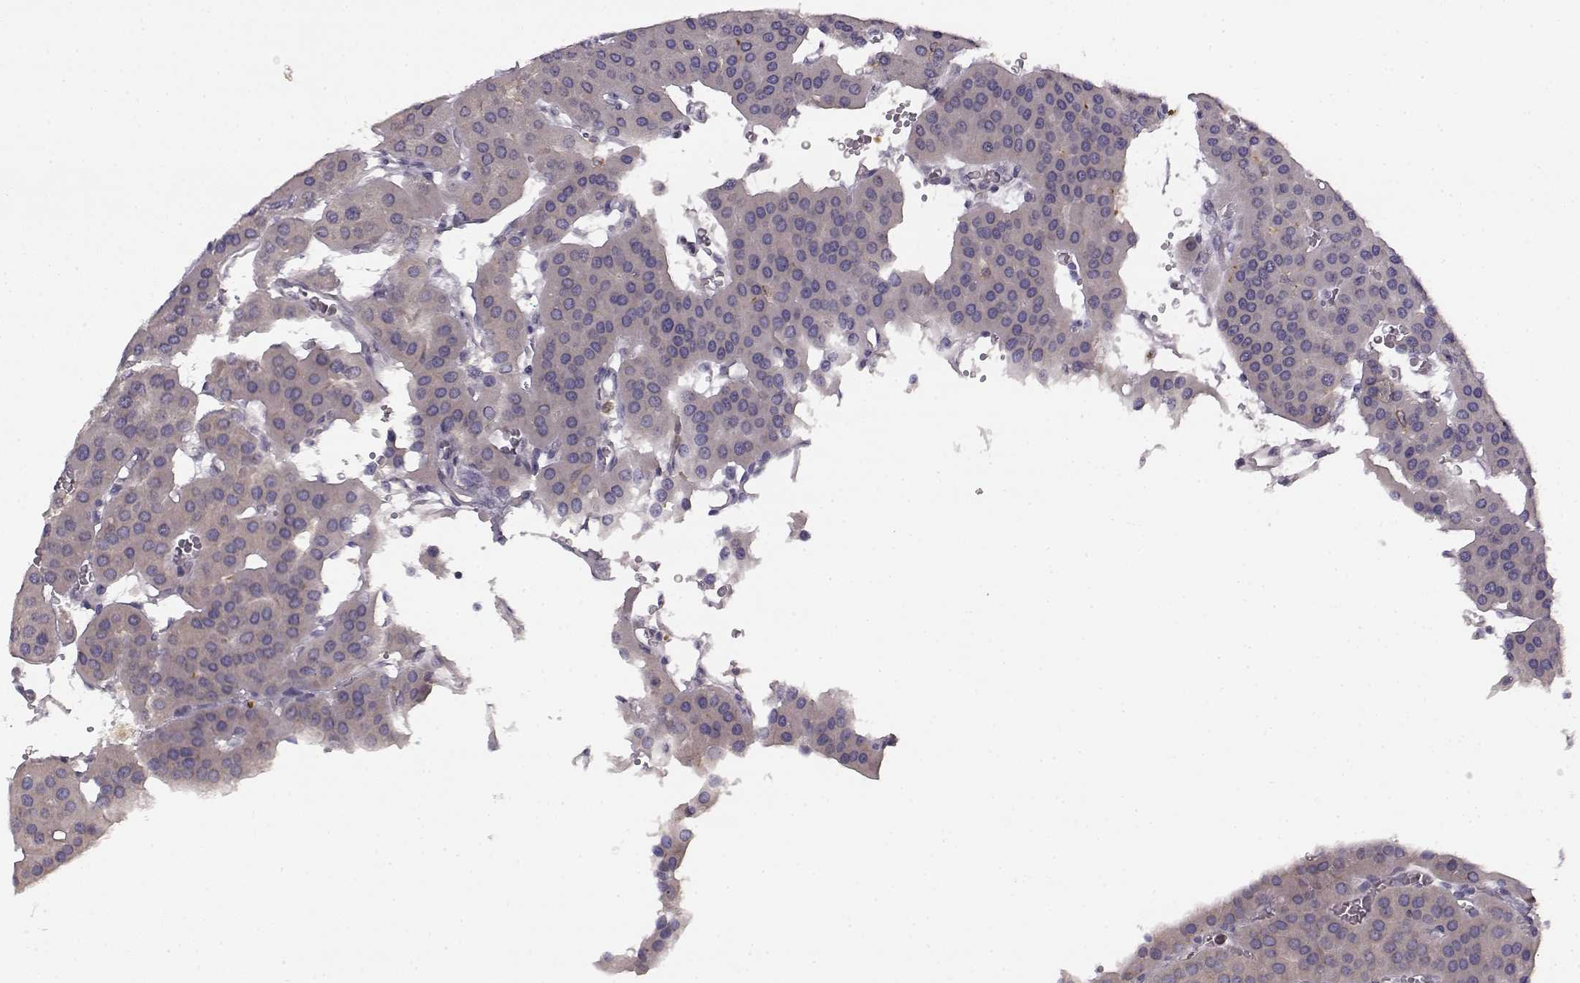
{"staining": {"intensity": "weak", "quantity": ">75%", "location": "cytoplasmic/membranous"}, "tissue": "parathyroid gland", "cell_type": "Glandular cells", "image_type": "normal", "snomed": [{"axis": "morphology", "description": "Normal tissue, NOS"}, {"axis": "morphology", "description": "Adenoma, NOS"}, {"axis": "topography", "description": "Parathyroid gland"}], "caption": "Unremarkable parathyroid gland reveals weak cytoplasmic/membranous expression in approximately >75% of glandular cells, visualized by immunohistochemistry.", "gene": "SPAG17", "patient": {"sex": "female", "age": 86}}